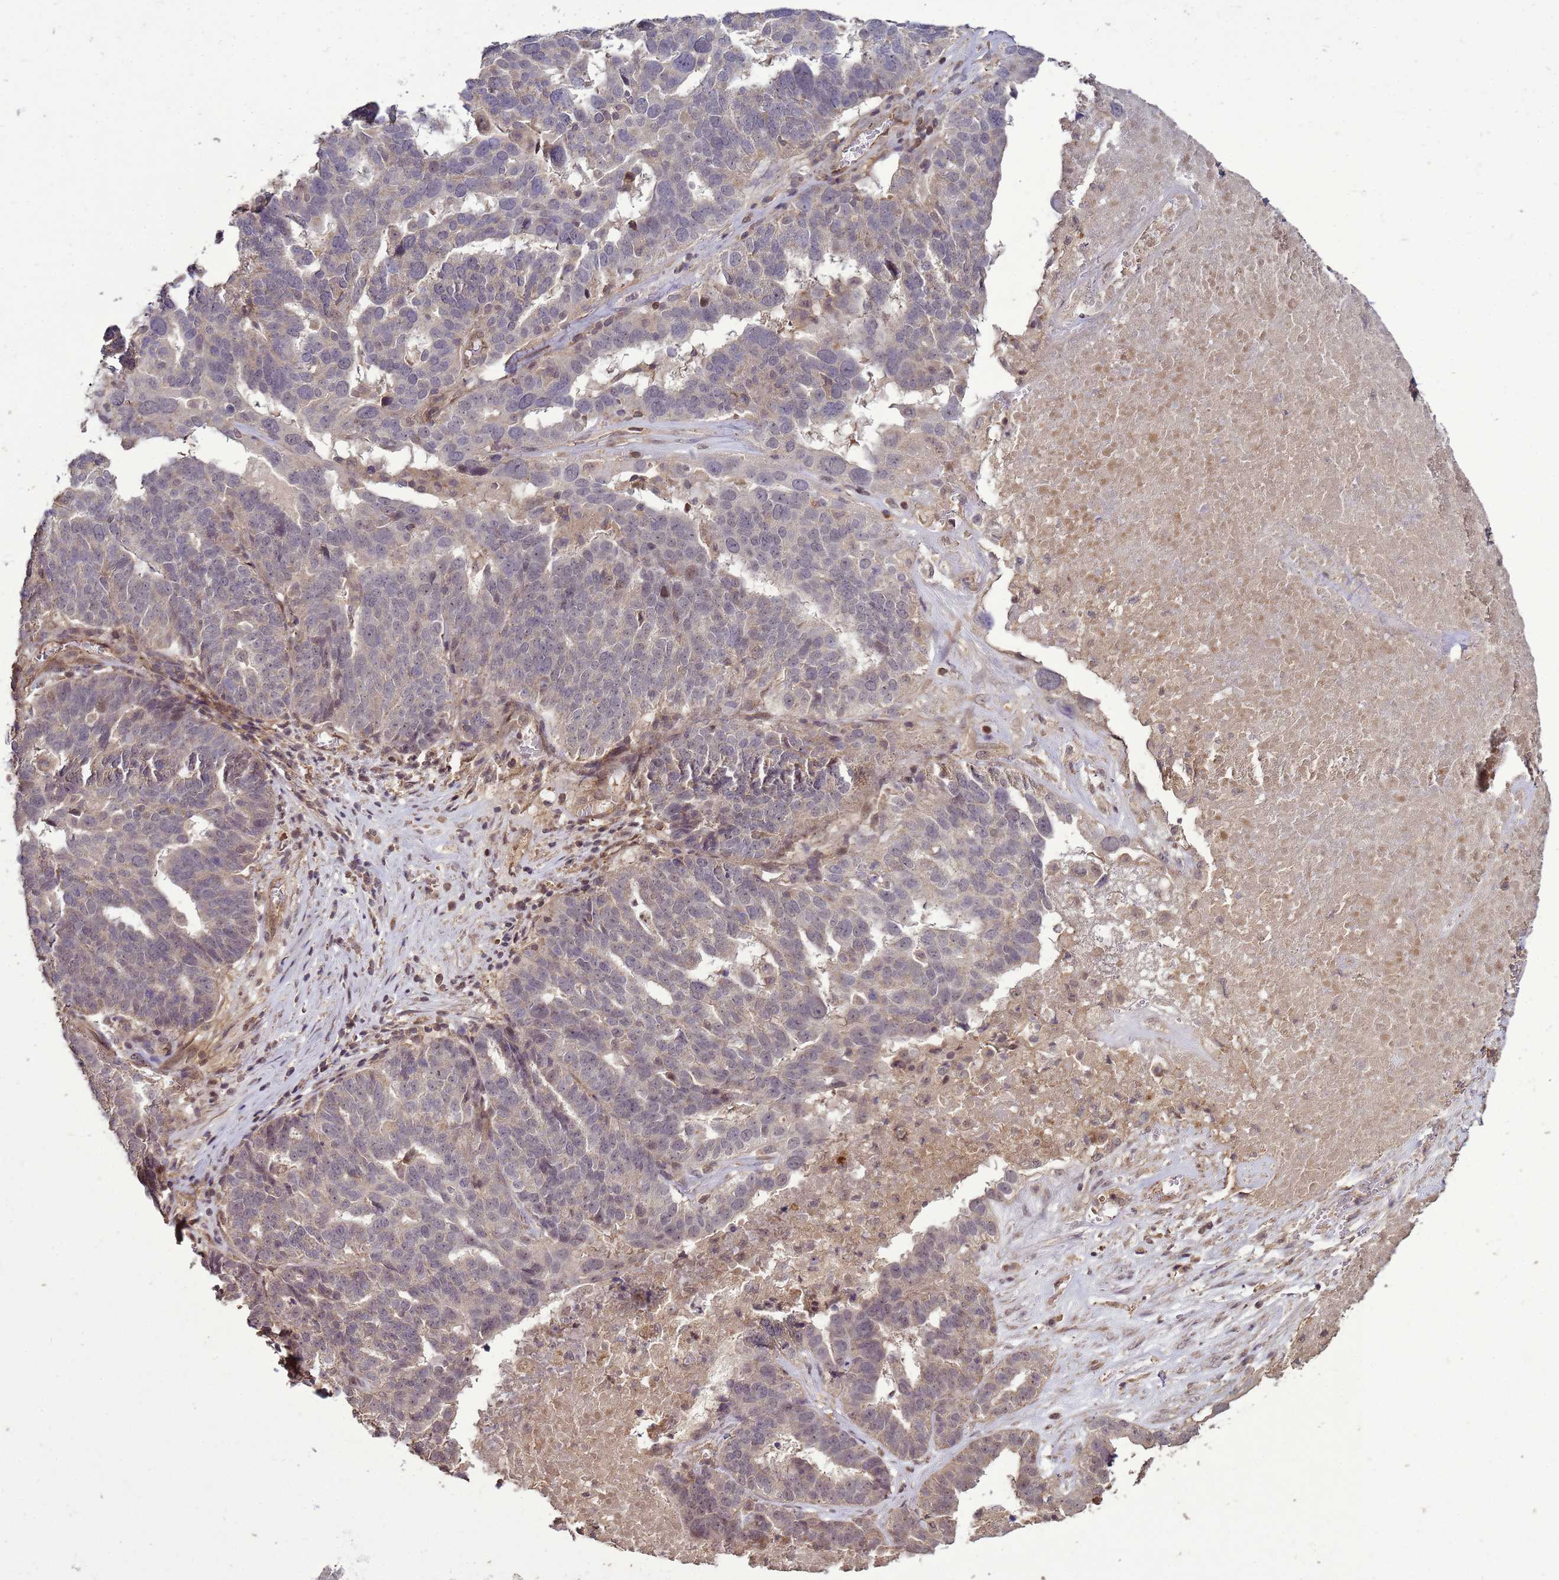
{"staining": {"intensity": "weak", "quantity": "<25%", "location": "cytoplasmic/membranous"}, "tissue": "ovarian cancer", "cell_type": "Tumor cells", "image_type": "cancer", "snomed": [{"axis": "morphology", "description": "Cystadenocarcinoma, serous, NOS"}, {"axis": "topography", "description": "Ovary"}], "caption": "This is an IHC micrograph of human ovarian cancer. There is no expression in tumor cells.", "gene": "CRBN", "patient": {"sex": "female", "age": 59}}